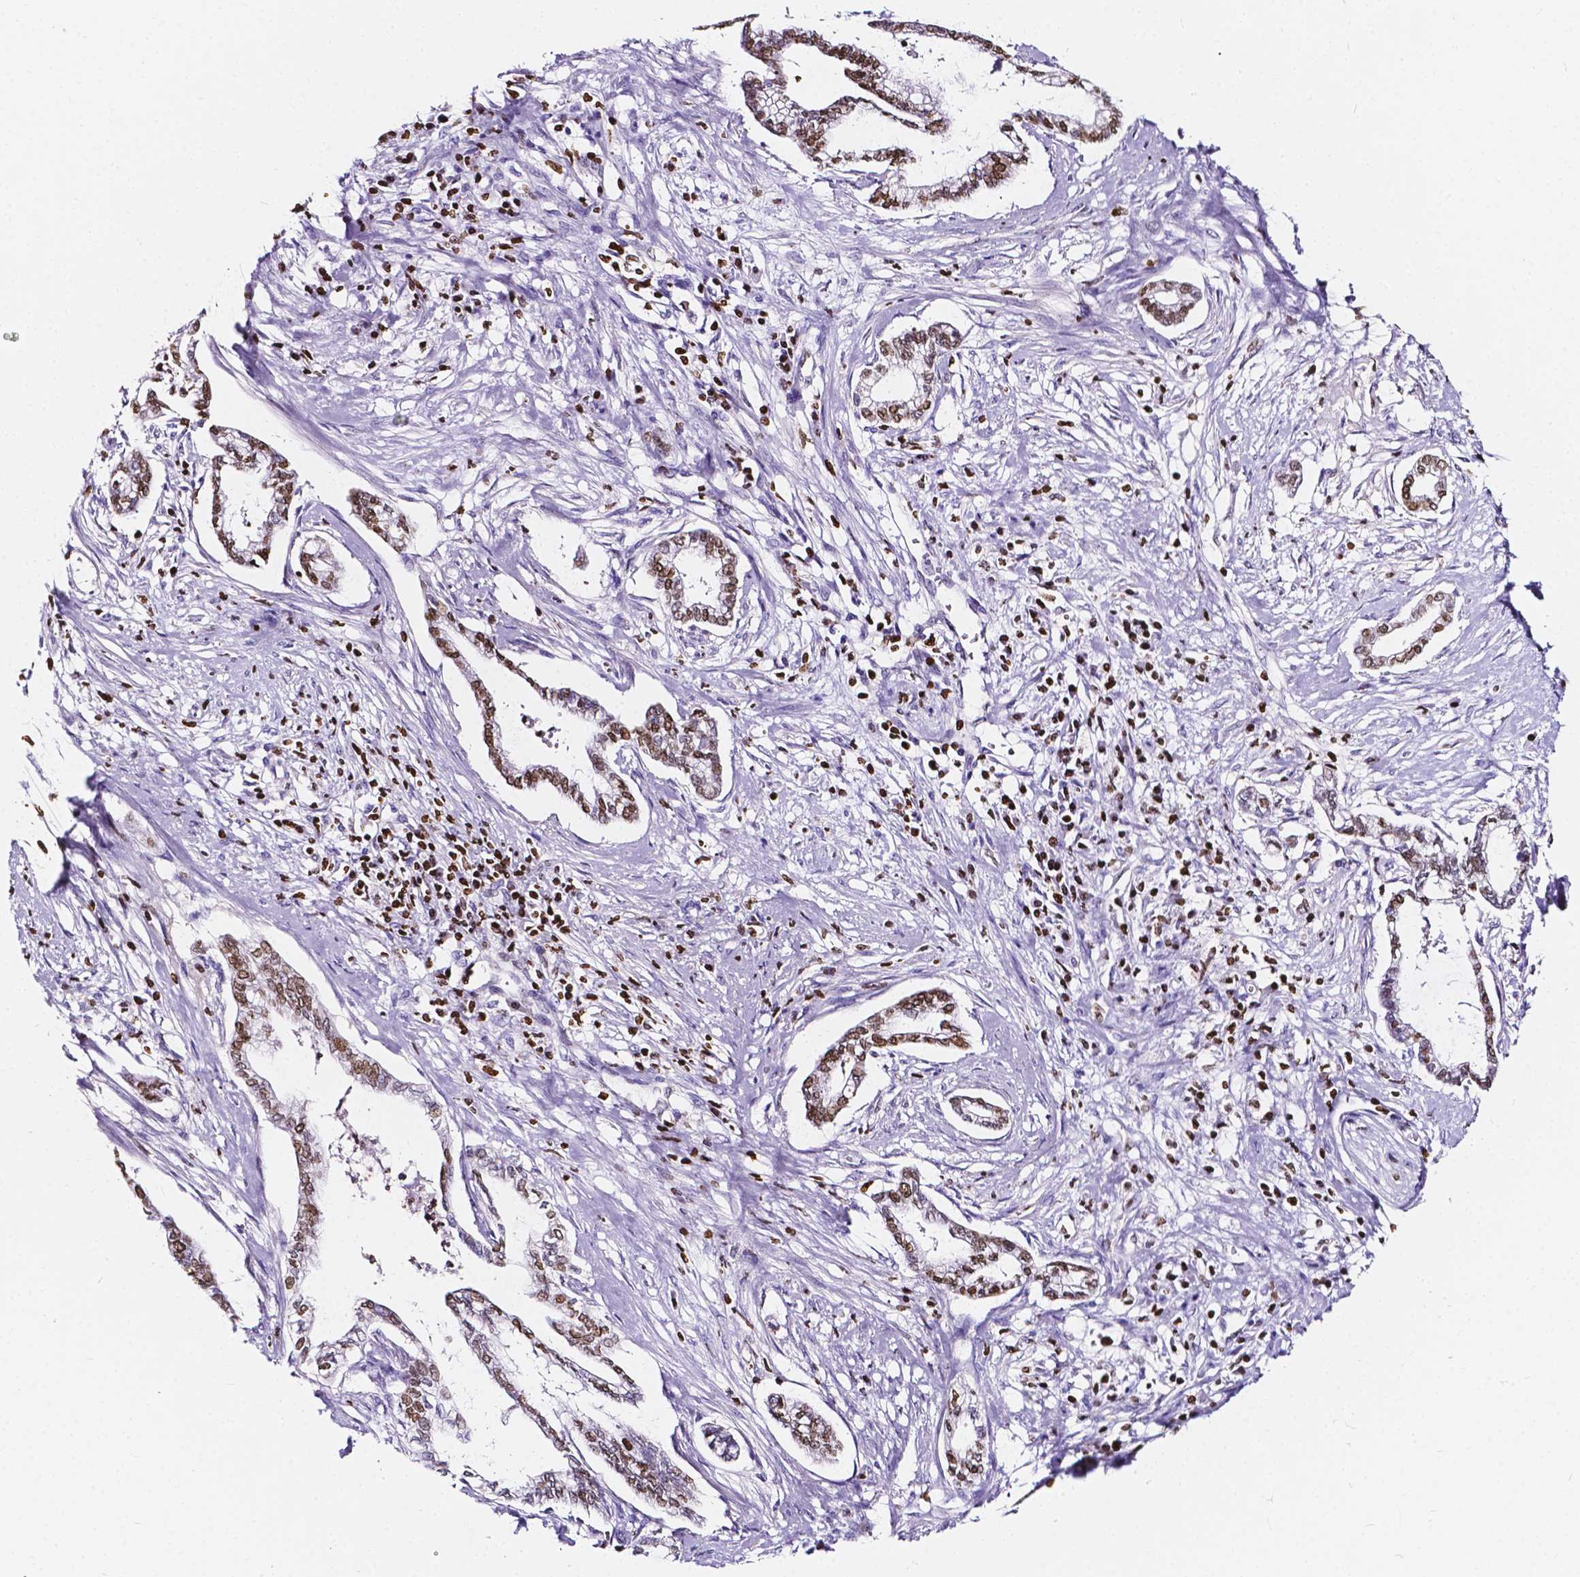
{"staining": {"intensity": "moderate", "quantity": ">75%", "location": "nuclear"}, "tissue": "cervical cancer", "cell_type": "Tumor cells", "image_type": "cancer", "snomed": [{"axis": "morphology", "description": "Adenocarcinoma, NOS"}, {"axis": "topography", "description": "Cervix"}], "caption": "A brown stain labels moderate nuclear positivity of a protein in human adenocarcinoma (cervical) tumor cells.", "gene": "CBY3", "patient": {"sex": "female", "age": 62}}